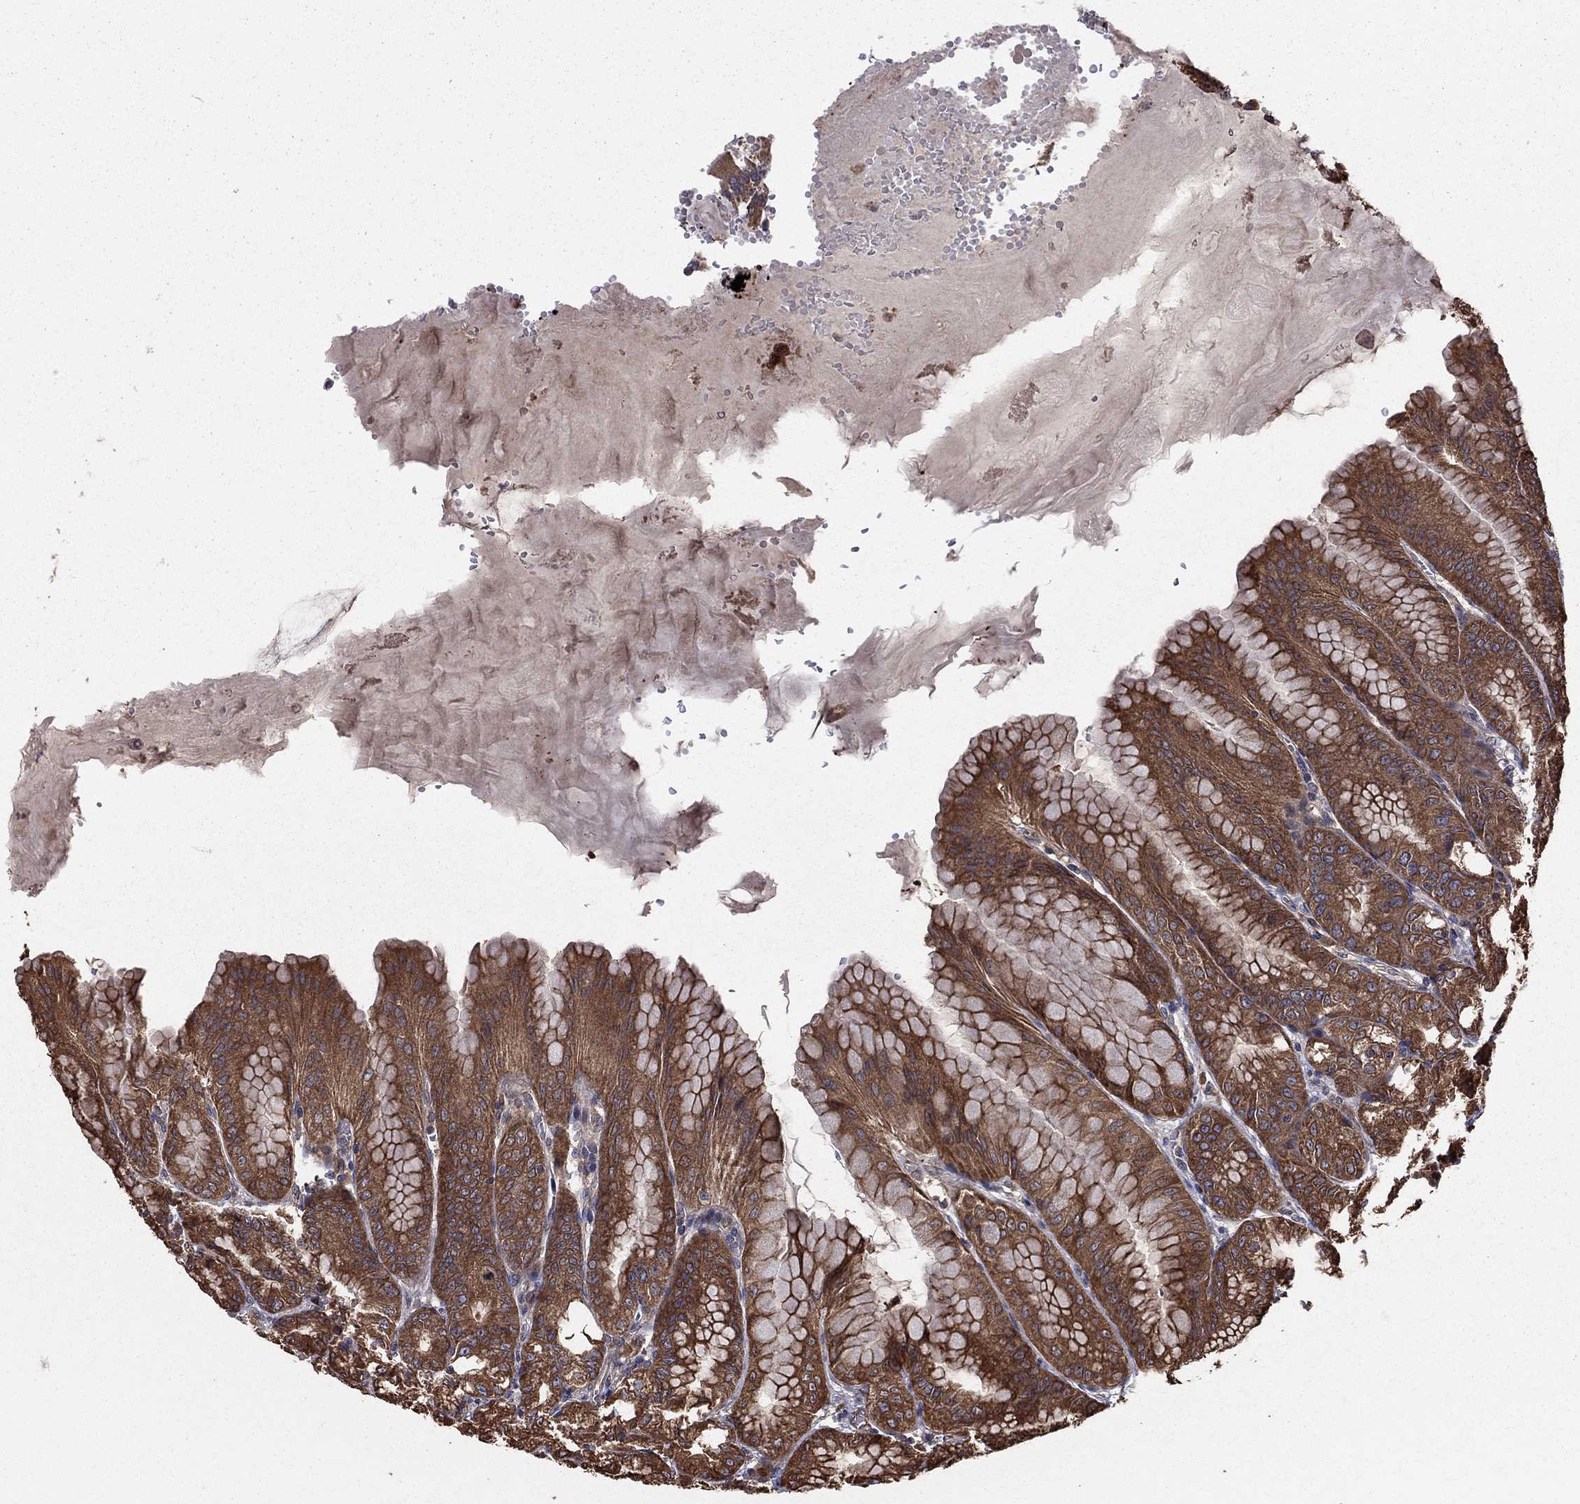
{"staining": {"intensity": "moderate", "quantity": ">75%", "location": "cytoplasmic/membranous"}, "tissue": "stomach", "cell_type": "Glandular cells", "image_type": "normal", "snomed": [{"axis": "morphology", "description": "Normal tissue, NOS"}, {"axis": "topography", "description": "Stomach"}], "caption": "The immunohistochemical stain shows moderate cytoplasmic/membranous positivity in glandular cells of normal stomach. (DAB (3,3'-diaminobenzidine) IHC, brown staining for protein, blue staining for nuclei).", "gene": "BABAM2", "patient": {"sex": "male", "age": 71}}